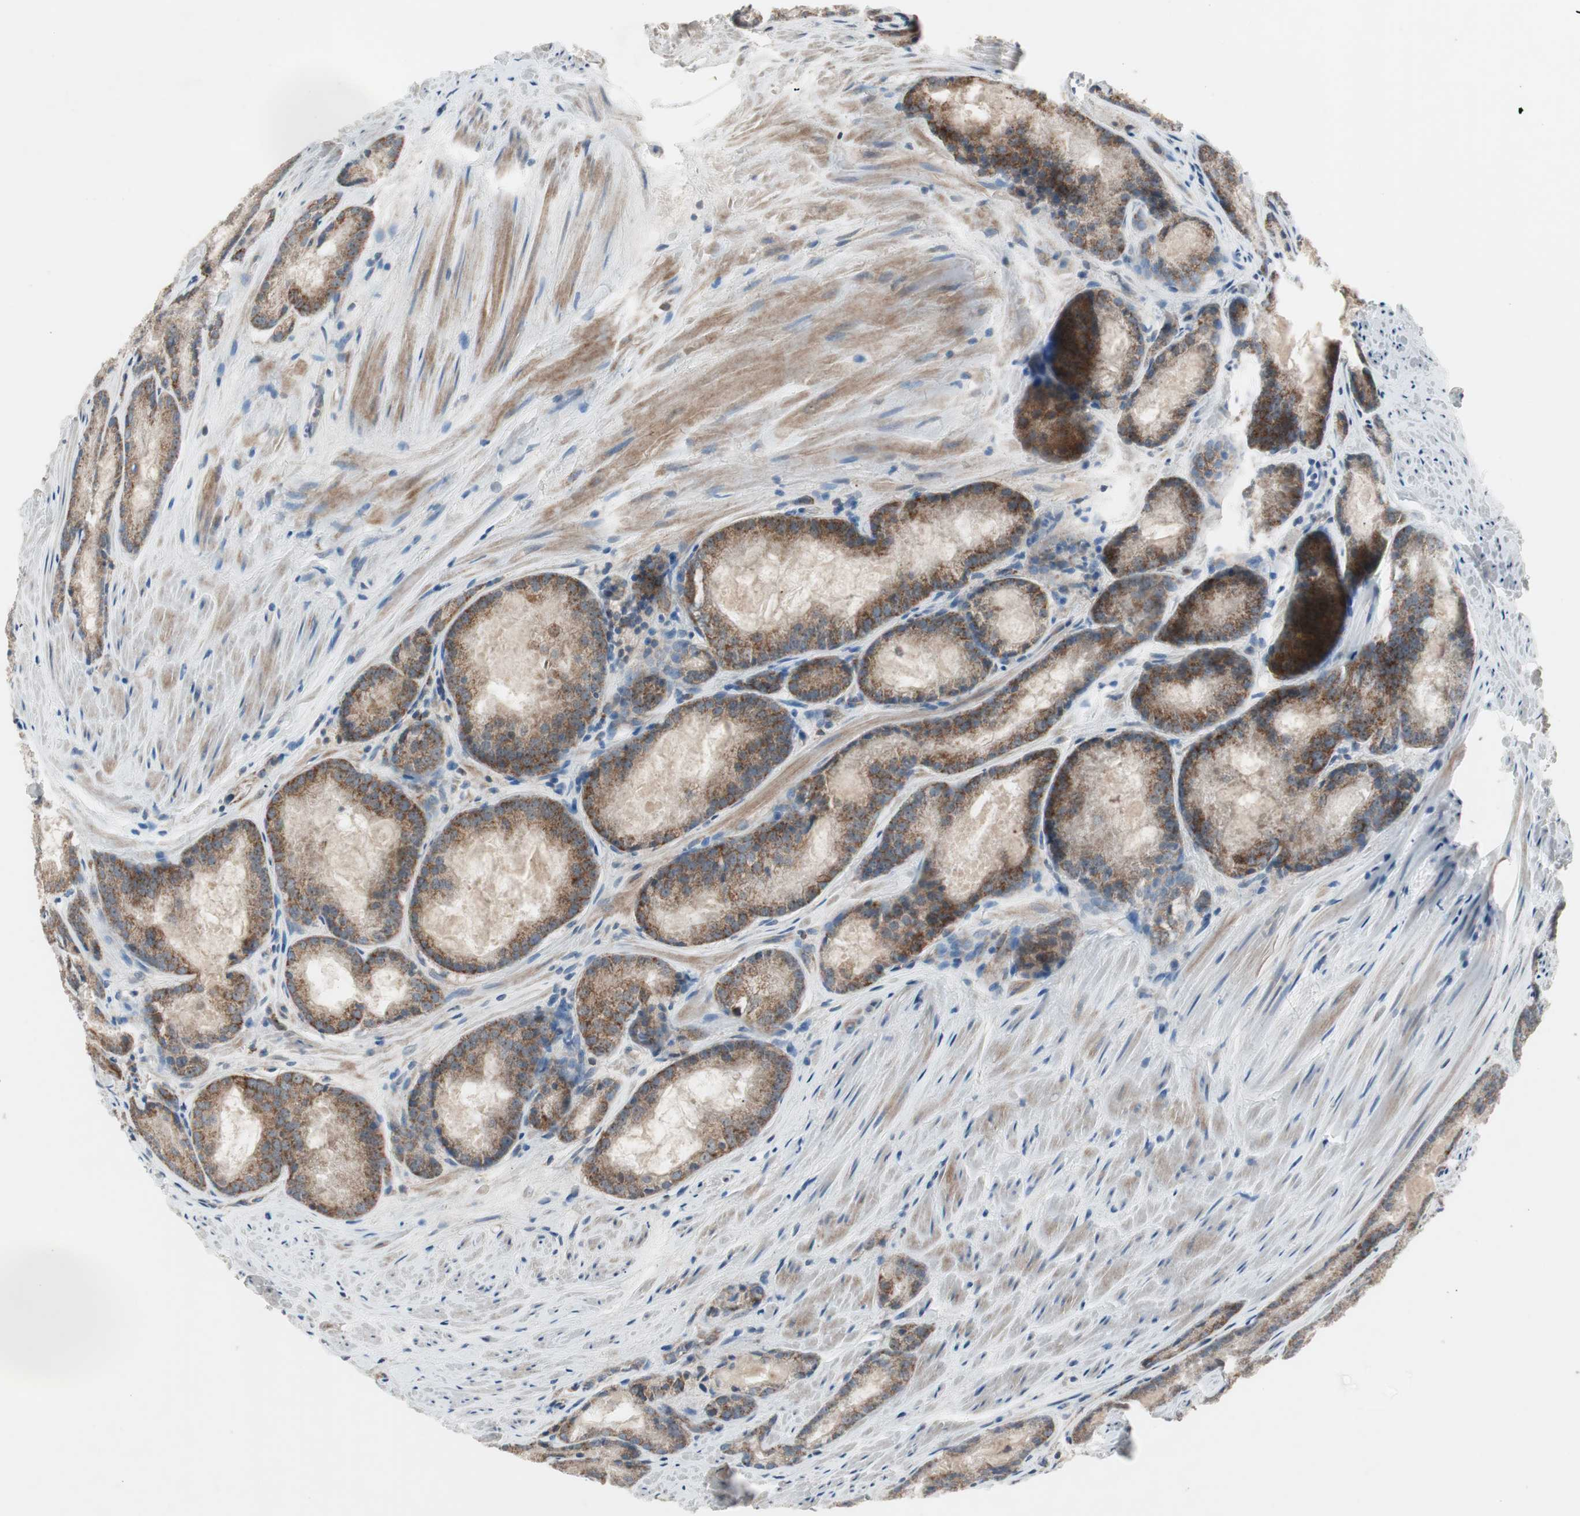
{"staining": {"intensity": "moderate", "quantity": ">75%", "location": "cytoplasmic/membranous"}, "tissue": "prostate cancer", "cell_type": "Tumor cells", "image_type": "cancer", "snomed": [{"axis": "morphology", "description": "Adenocarcinoma, Low grade"}, {"axis": "topography", "description": "Prostate"}], "caption": "This histopathology image demonstrates immunohistochemistry (IHC) staining of human prostate cancer (adenocarcinoma (low-grade)), with medium moderate cytoplasmic/membranous positivity in about >75% of tumor cells.", "gene": "CPT1A", "patient": {"sex": "male", "age": 64}}